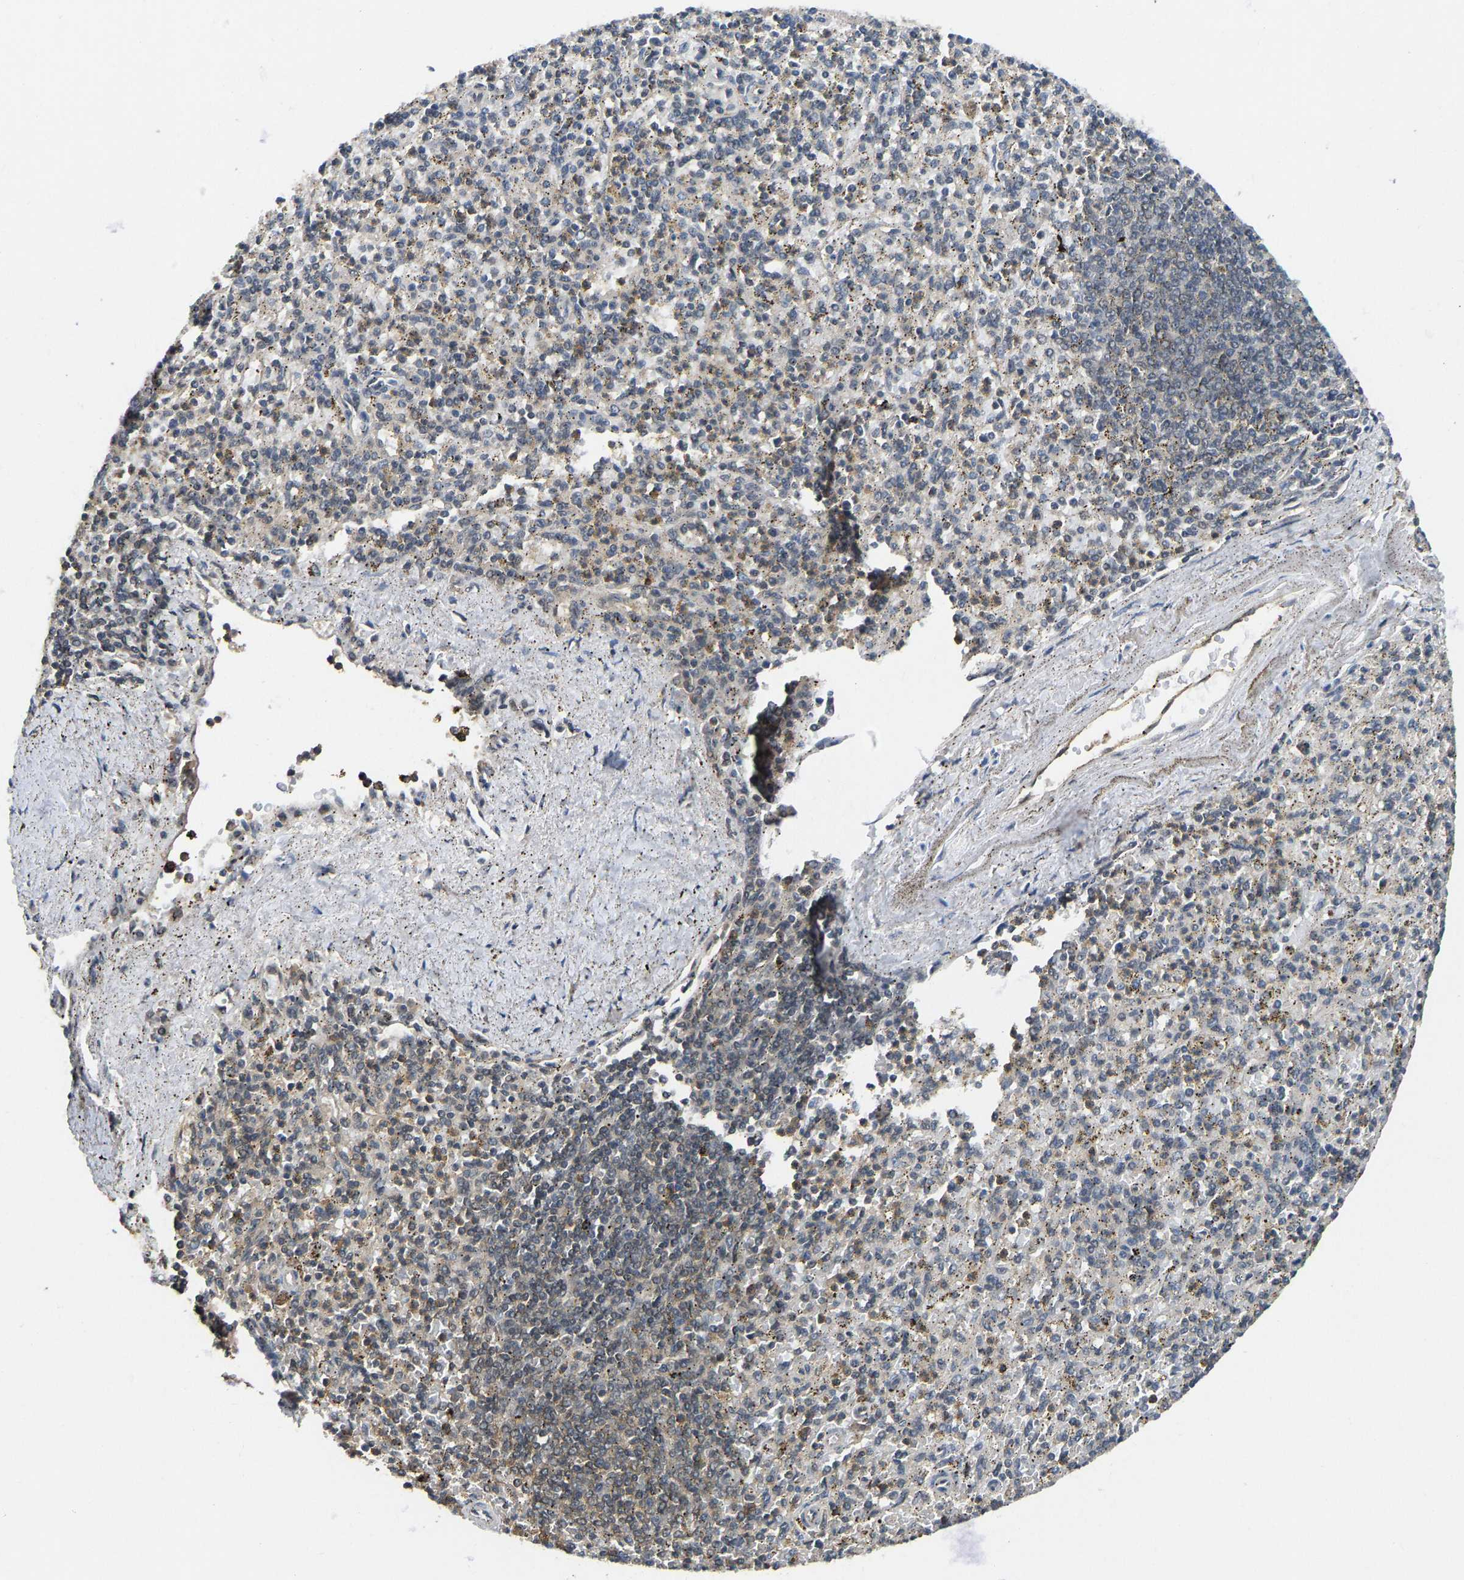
{"staining": {"intensity": "moderate", "quantity": "25%-75%", "location": "cytoplasmic/membranous"}, "tissue": "spleen", "cell_type": "Cells in red pulp", "image_type": "normal", "snomed": [{"axis": "morphology", "description": "Normal tissue, NOS"}, {"axis": "topography", "description": "Spleen"}], "caption": "Unremarkable spleen reveals moderate cytoplasmic/membranous positivity in about 25%-75% of cells in red pulp.", "gene": "NDRG3", "patient": {"sex": "male", "age": 72}}